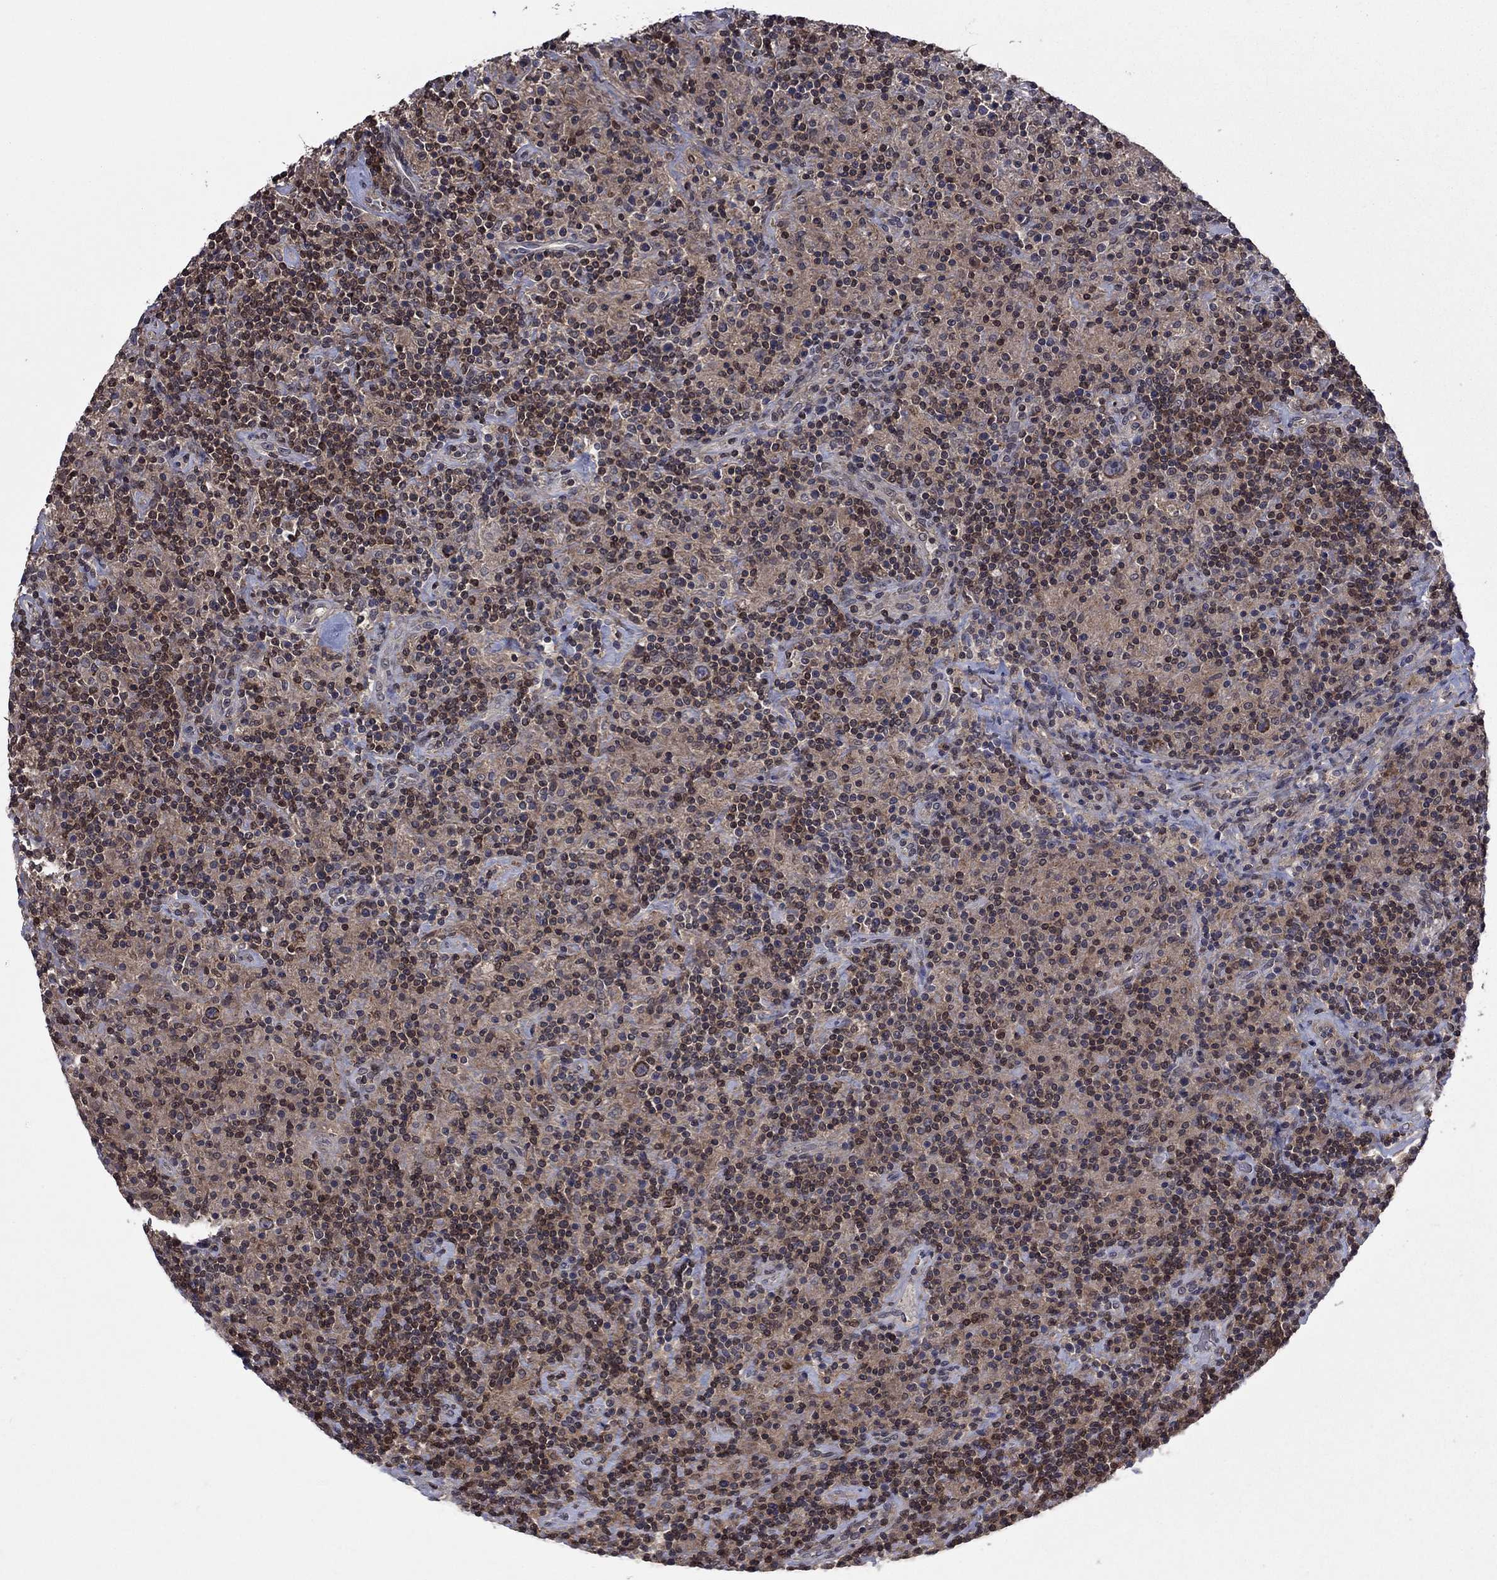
{"staining": {"intensity": "moderate", "quantity": "25%-75%", "location": "cytoplasmic/membranous,nuclear"}, "tissue": "lymphoma", "cell_type": "Tumor cells", "image_type": "cancer", "snomed": [{"axis": "morphology", "description": "Hodgkin's disease, NOS"}, {"axis": "topography", "description": "Lymph node"}], "caption": "Tumor cells show medium levels of moderate cytoplasmic/membranous and nuclear positivity in approximately 25%-75% of cells in lymphoma. The staining is performed using DAB brown chromogen to label protein expression. The nuclei are counter-stained blue using hematoxylin.", "gene": "IAH1", "patient": {"sex": "male", "age": 70}}